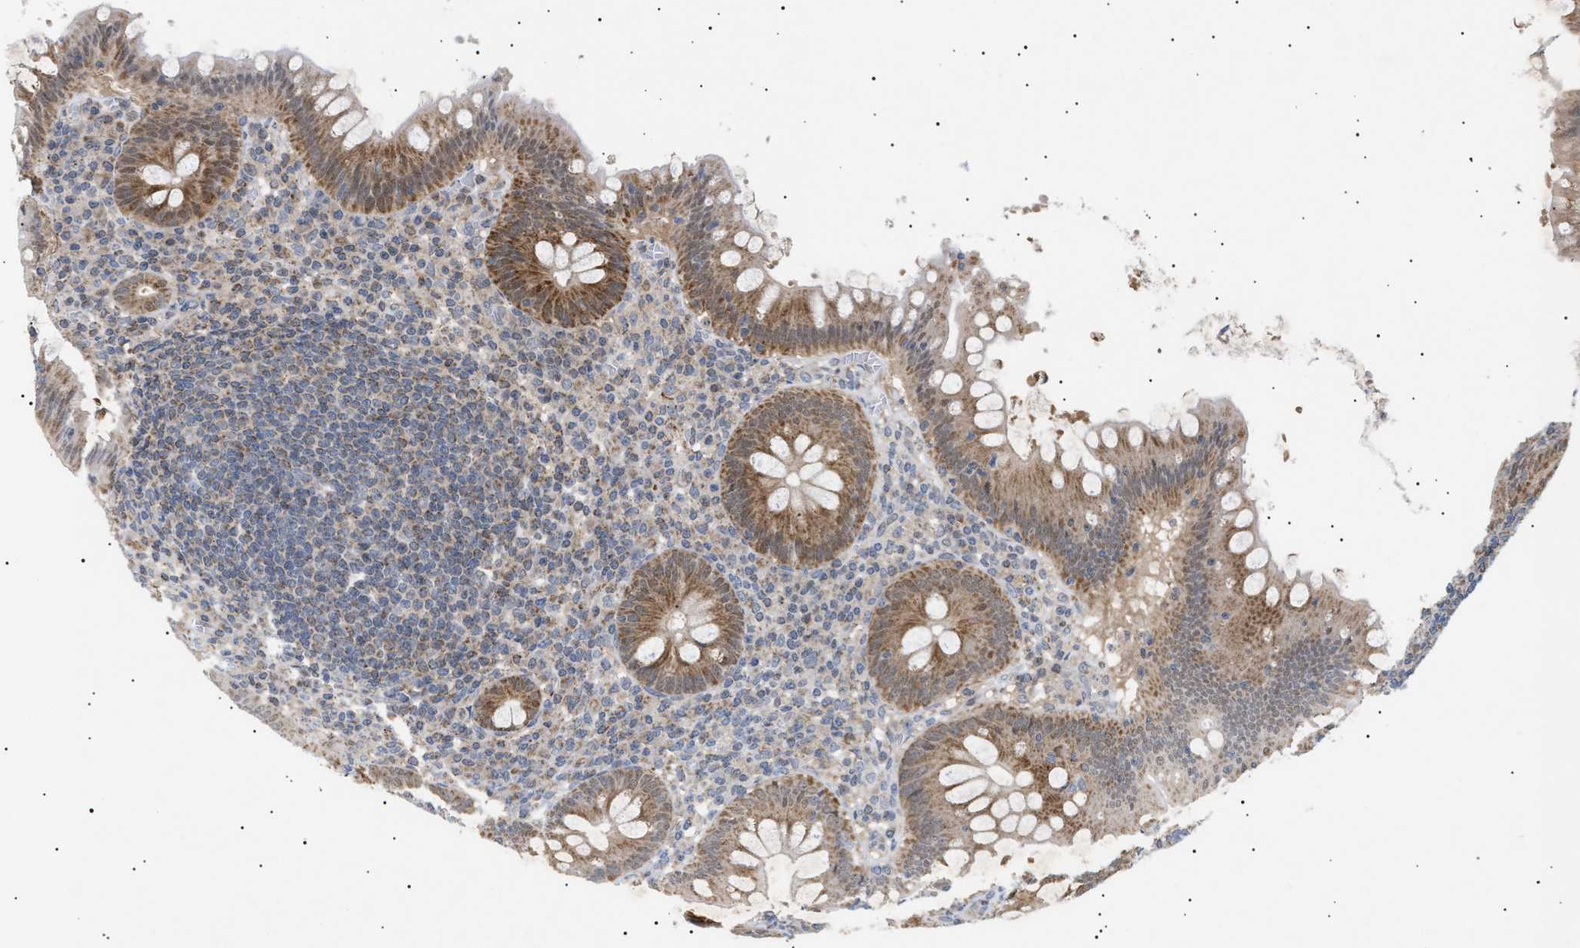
{"staining": {"intensity": "moderate", "quantity": ">75%", "location": "cytoplasmic/membranous"}, "tissue": "appendix", "cell_type": "Glandular cells", "image_type": "normal", "snomed": [{"axis": "morphology", "description": "Normal tissue, NOS"}, {"axis": "topography", "description": "Appendix"}], "caption": "Moderate cytoplasmic/membranous protein positivity is identified in approximately >75% of glandular cells in appendix.", "gene": "SIRT5", "patient": {"sex": "male", "age": 56}}